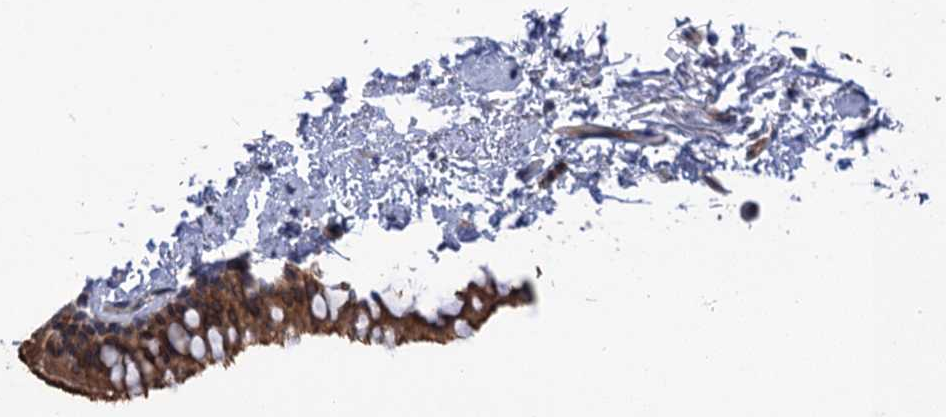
{"staining": {"intensity": "moderate", "quantity": ">75%", "location": "cytoplasmic/membranous"}, "tissue": "bronchus", "cell_type": "Respiratory epithelial cells", "image_type": "normal", "snomed": [{"axis": "morphology", "description": "Normal tissue, NOS"}, {"axis": "topography", "description": "Cartilage tissue"}, {"axis": "topography", "description": "Bronchus"}], "caption": "The histopathology image displays immunohistochemical staining of unremarkable bronchus. There is moderate cytoplasmic/membranous positivity is appreciated in about >75% of respiratory epithelial cells. Immunohistochemistry stains the protein of interest in brown and the nuclei are stained blue.", "gene": "NEK8", "patient": {"sex": "female", "age": 73}}